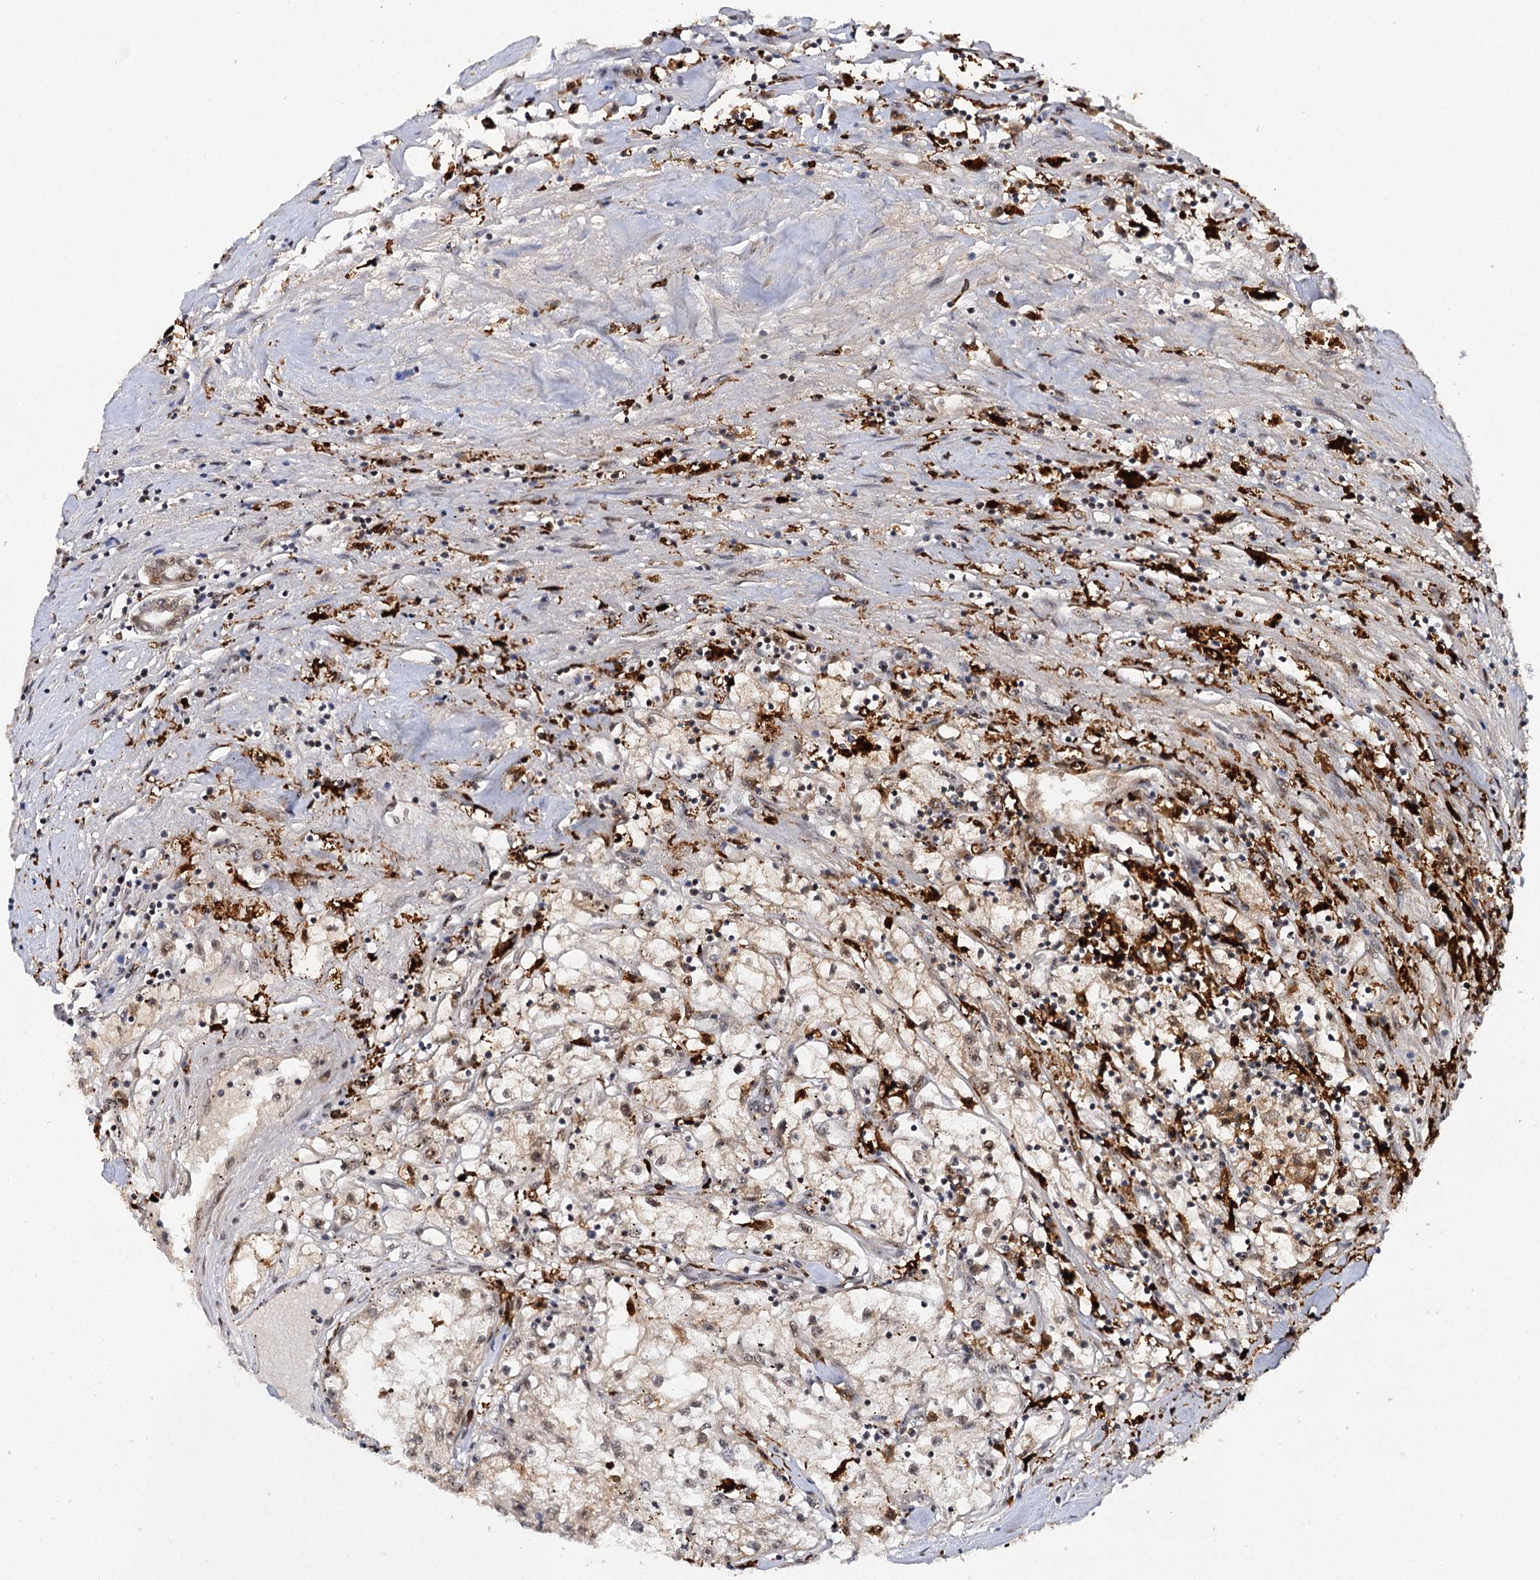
{"staining": {"intensity": "moderate", "quantity": "25%-75%", "location": "cytoplasmic/membranous,nuclear"}, "tissue": "renal cancer", "cell_type": "Tumor cells", "image_type": "cancer", "snomed": [{"axis": "morphology", "description": "Adenocarcinoma, NOS"}, {"axis": "topography", "description": "Kidney"}], "caption": "DAB immunohistochemical staining of renal cancer exhibits moderate cytoplasmic/membranous and nuclear protein staining in about 25%-75% of tumor cells.", "gene": "BUD13", "patient": {"sex": "male", "age": 56}}